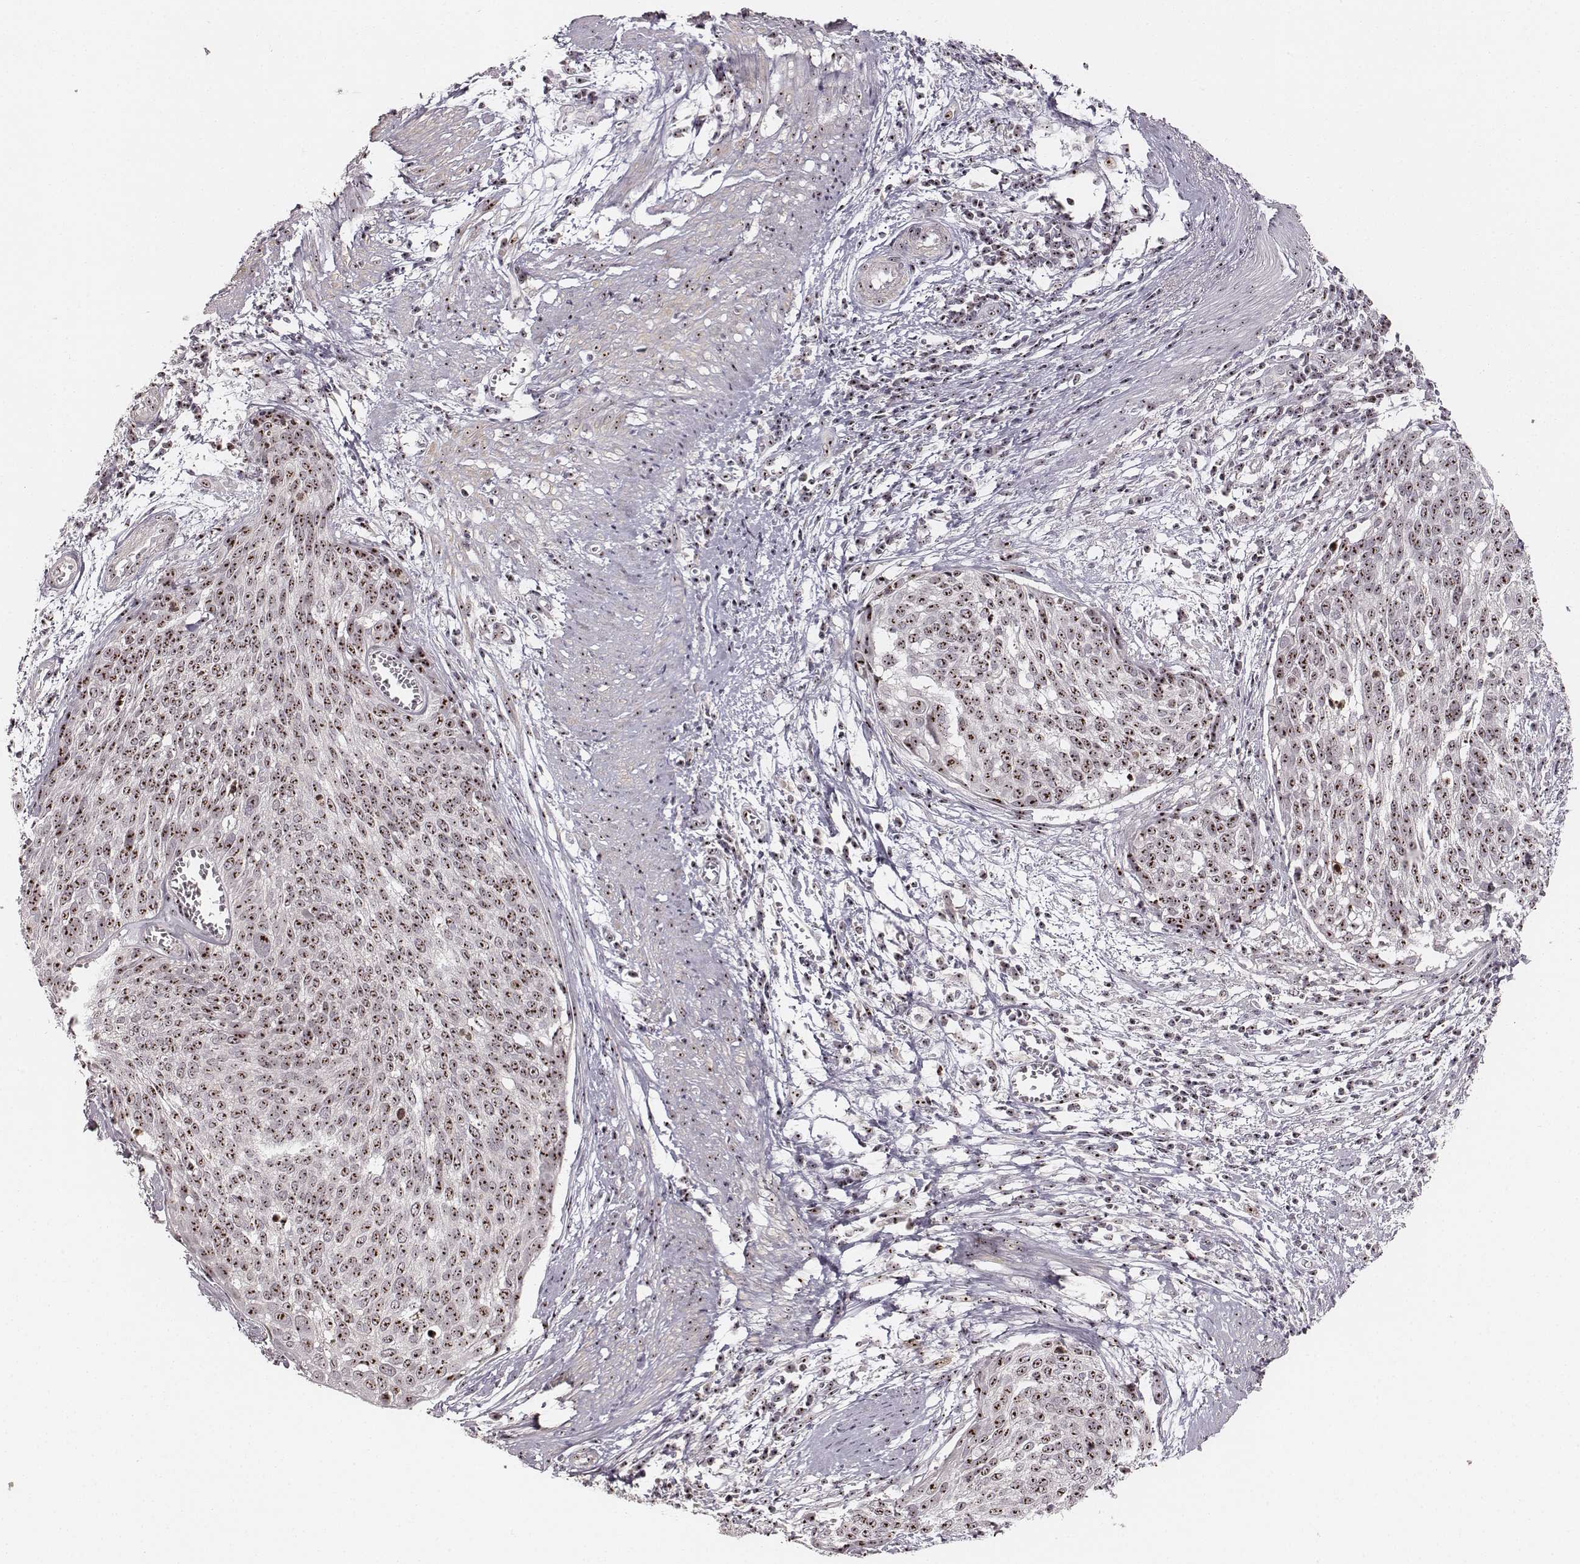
{"staining": {"intensity": "moderate", "quantity": ">75%", "location": "nuclear"}, "tissue": "cervical cancer", "cell_type": "Tumor cells", "image_type": "cancer", "snomed": [{"axis": "morphology", "description": "Squamous cell carcinoma, NOS"}, {"axis": "topography", "description": "Cervix"}], "caption": "Immunohistochemistry image of neoplastic tissue: cervical cancer stained using immunohistochemistry exhibits medium levels of moderate protein expression localized specifically in the nuclear of tumor cells, appearing as a nuclear brown color.", "gene": "NOP56", "patient": {"sex": "female", "age": 39}}